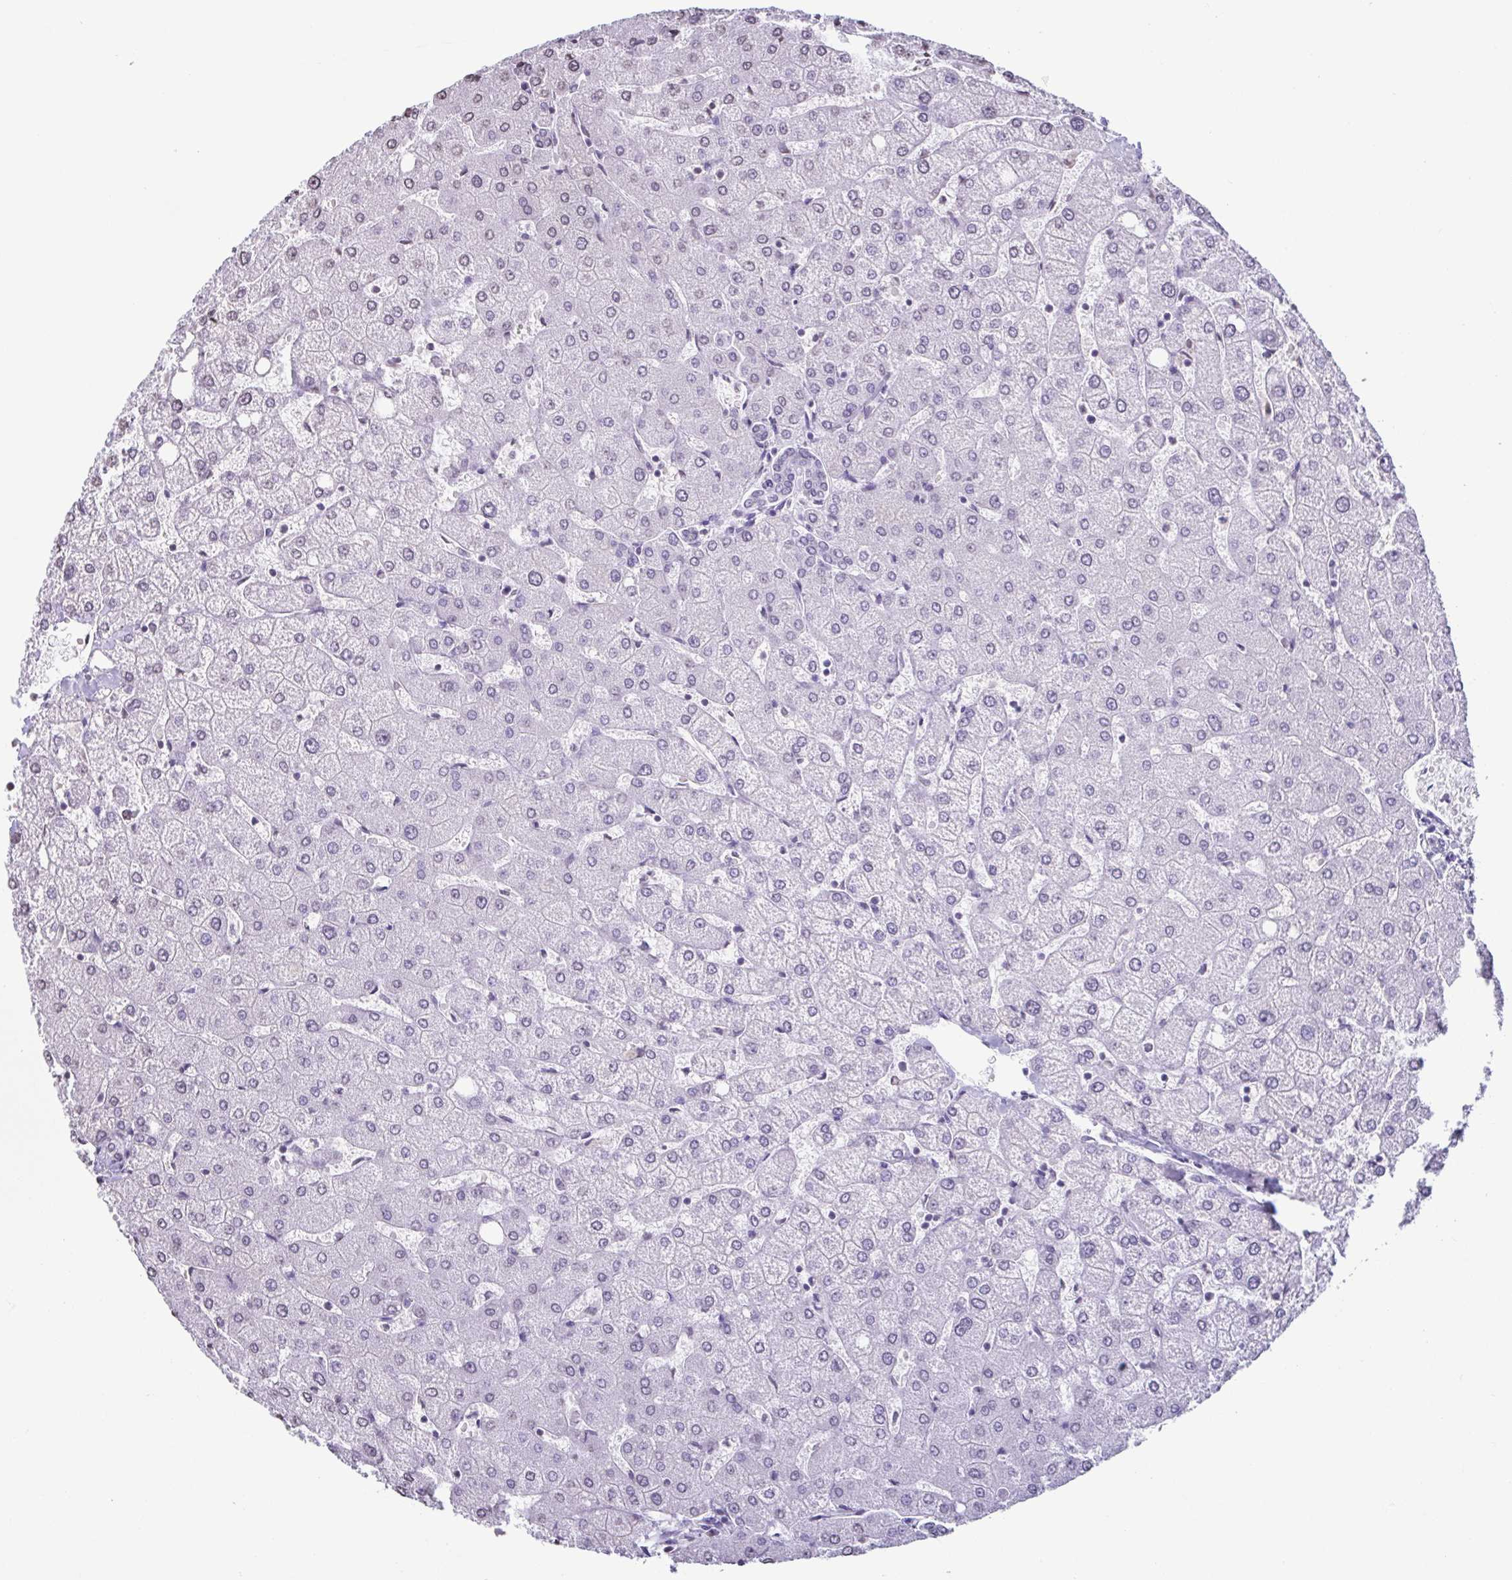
{"staining": {"intensity": "negative", "quantity": "none", "location": "none"}, "tissue": "liver", "cell_type": "Cholangiocytes", "image_type": "normal", "snomed": [{"axis": "morphology", "description": "Normal tissue, NOS"}, {"axis": "topography", "description": "Liver"}], "caption": "The IHC photomicrograph has no significant staining in cholangiocytes of liver. Brightfield microscopy of immunohistochemistry (IHC) stained with DAB (brown) and hematoxylin (blue), captured at high magnification.", "gene": "VCX2", "patient": {"sex": "female", "age": 54}}